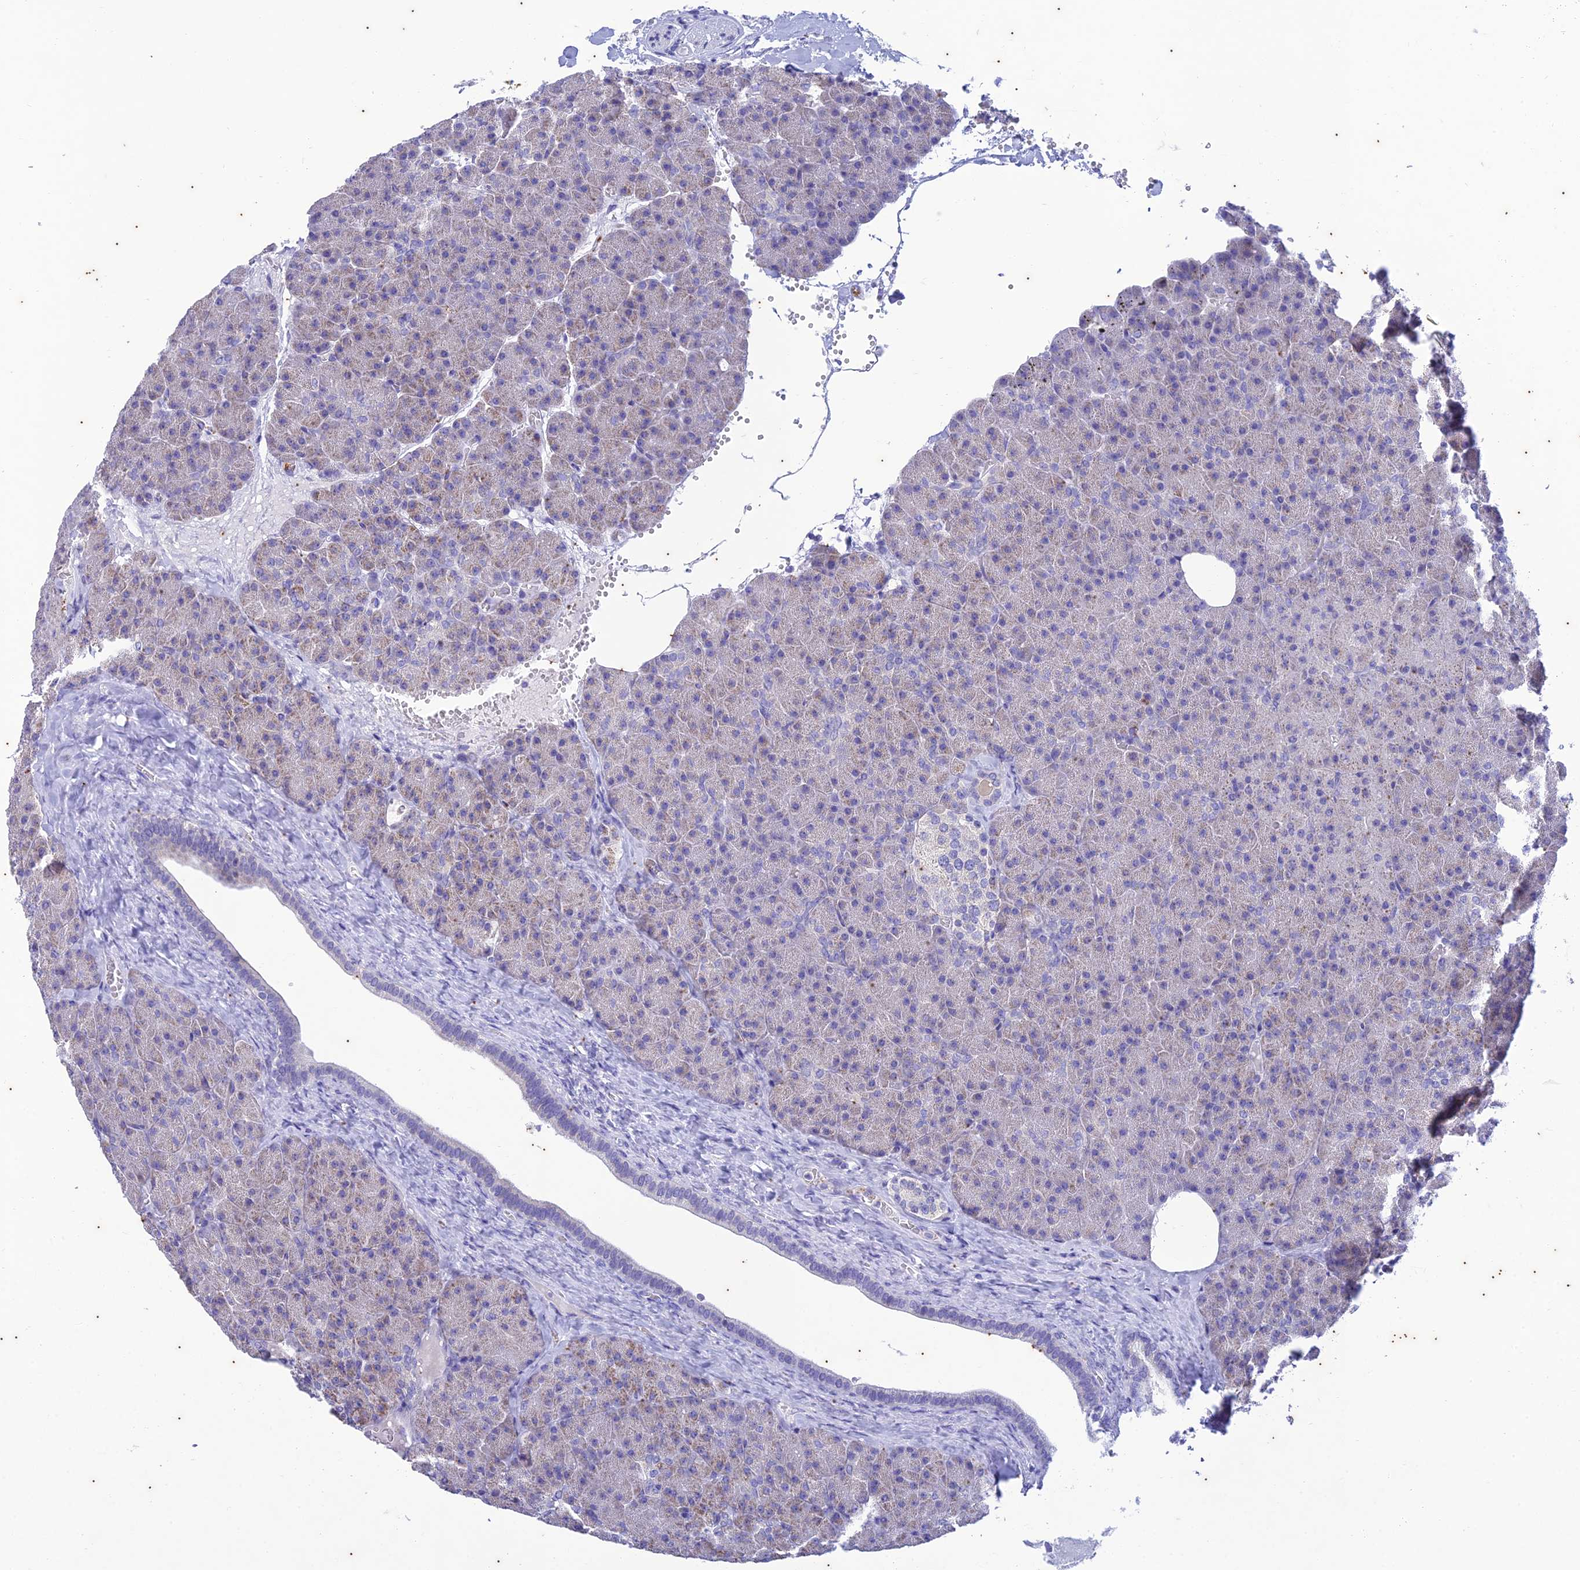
{"staining": {"intensity": "weak", "quantity": "<25%", "location": "cytoplasmic/membranous"}, "tissue": "pancreas", "cell_type": "Exocrine glandular cells", "image_type": "normal", "snomed": [{"axis": "morphology", "description": "Normal tissue, NOS"}, {"axis": "morphology", "description": "Carcinoid, malignant, NOS"}, {"axis": "topography", "description": "Pancreas"}], "caption": "The histopathology image shows no staining of exocrine glandular cells in normal pancreas.", "gene": "TMEM40", "patient": {"sex": "female", "age": 35}}